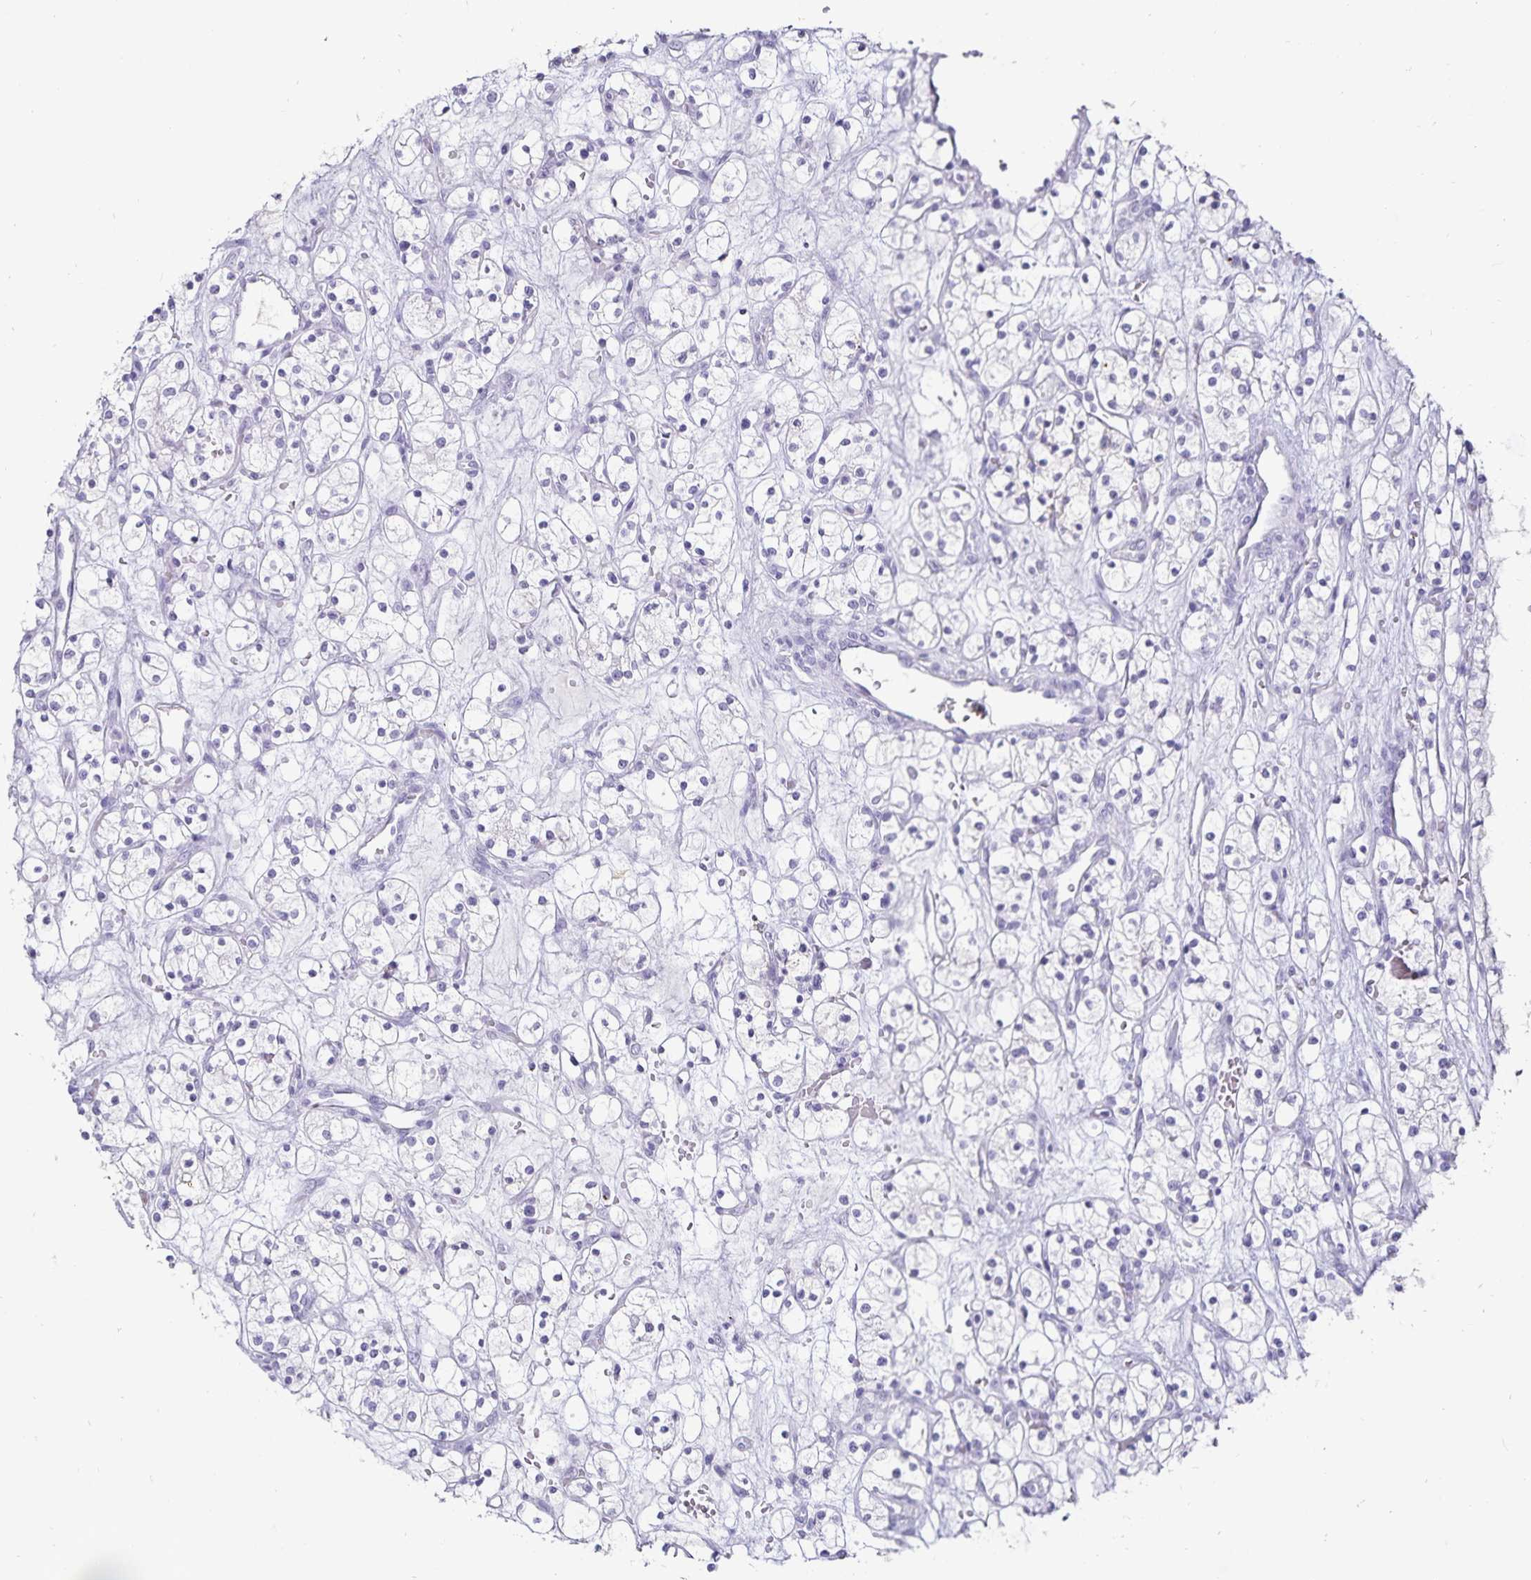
{"staining": {"intensity": "negative", "quantity": "none", "location": "none"}, "tissue": "renal cancer", "cell_type": "Tumor cells", "image_type": "cancer", "snomed": [{"axis": "morphology", "description": "Adenocarcinoma, NOS"}, {"axis": "topography", "description": "Kidney"}], "caption": "High power microscopy image of an immunohistochemistry image of renal cancer, revealing no significant staining in tumor cells. (IHC, brightfield microscopy, high magnification).", "gene": "DEFA6", "patient": {"sex": "female", "age": 60}}